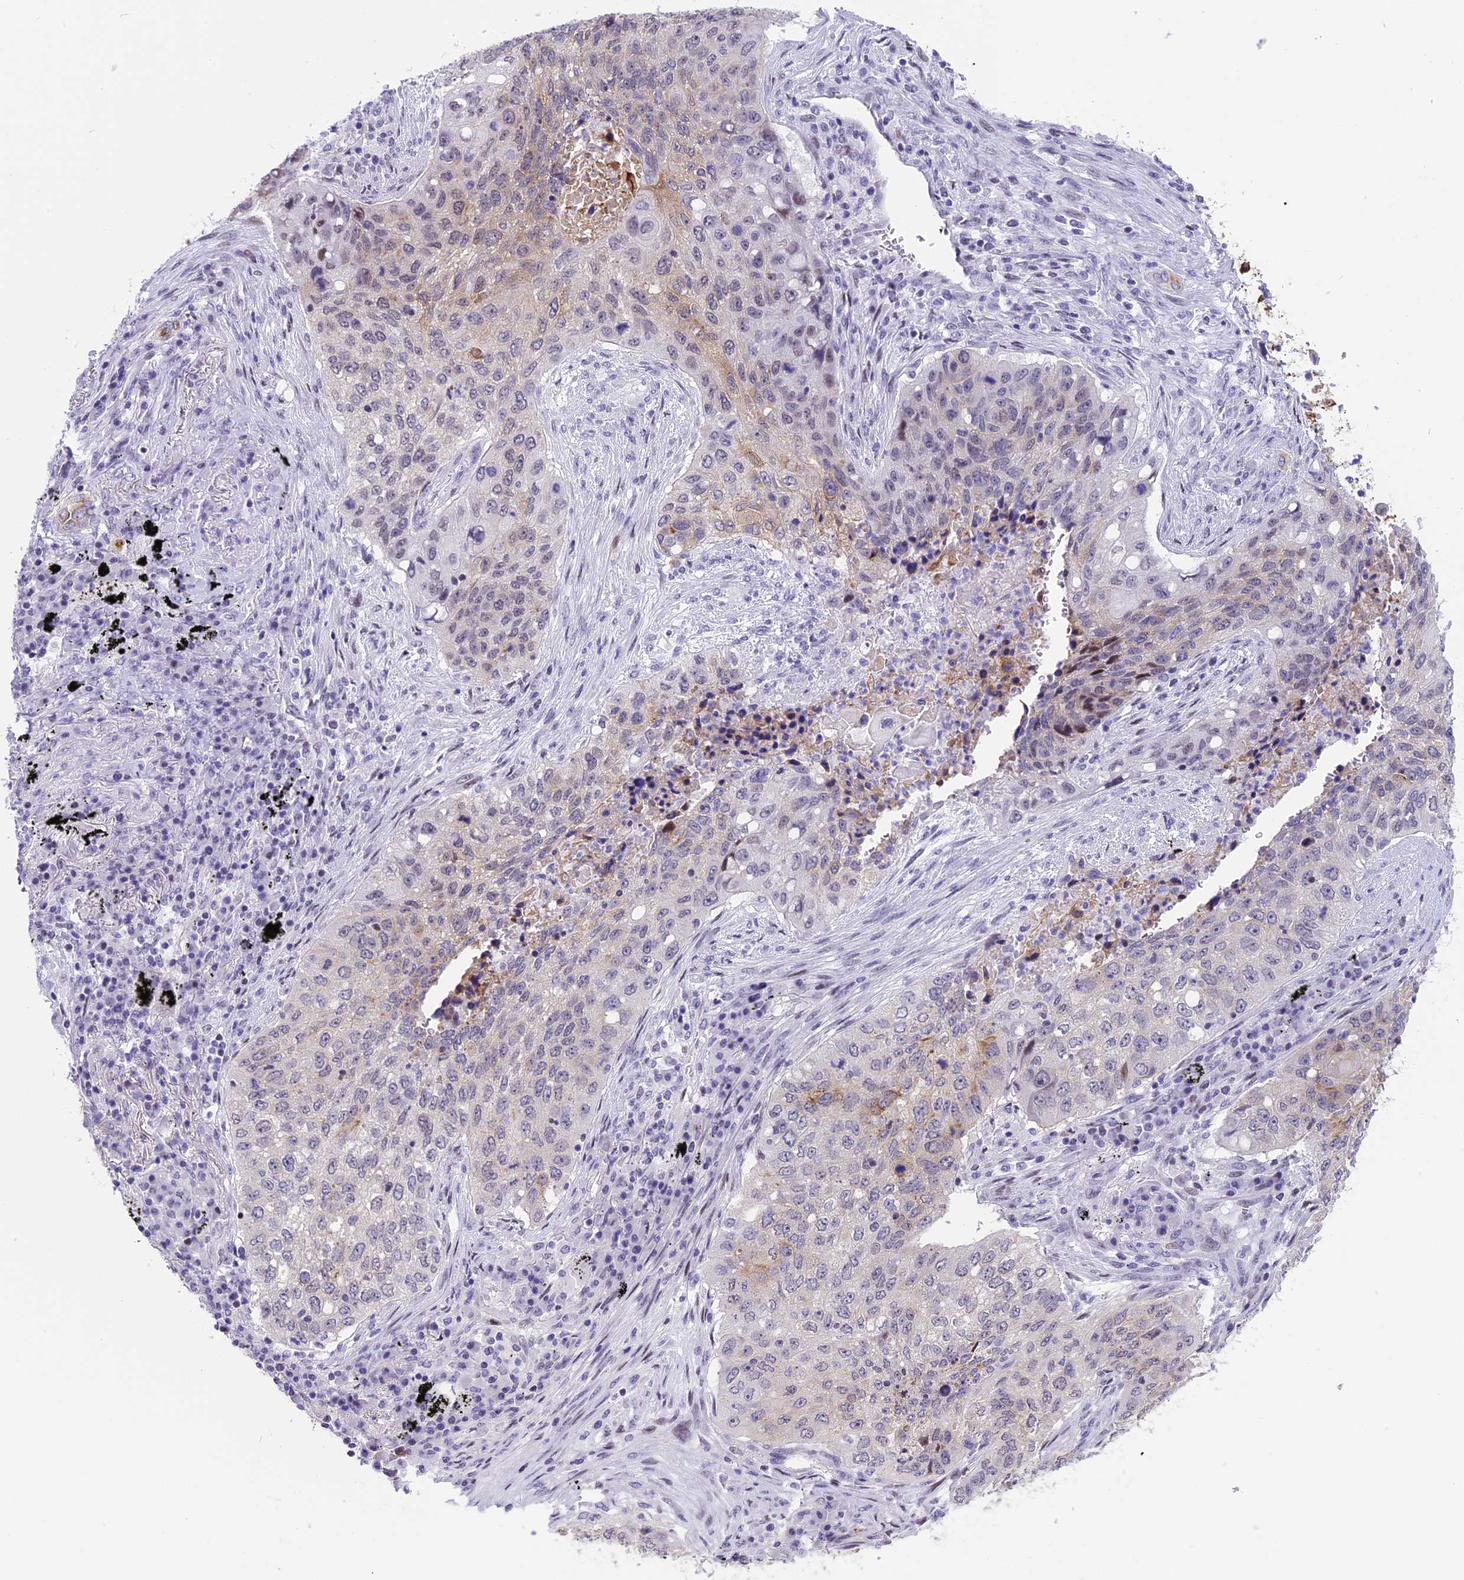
{"staining": {"intensity": "weak", "quantity": "<25%", "location": "cytoplasmic/membranous"}, "tissue": "lung cancer", "cell_type": "Tumor cells", "image_type": "cancer", "snomed": [{"axis": "morphology", "description": "Squamous cell carcinoma, NOS"}, {"axis": "topography", "description": "Lung"}], "caption": "Lung squamous cell carcinoma stained for a protein using IHC displays no expression tumor cells.", "gene": "SPIRE2", "patient": {"sex": "female", "age": 63}}